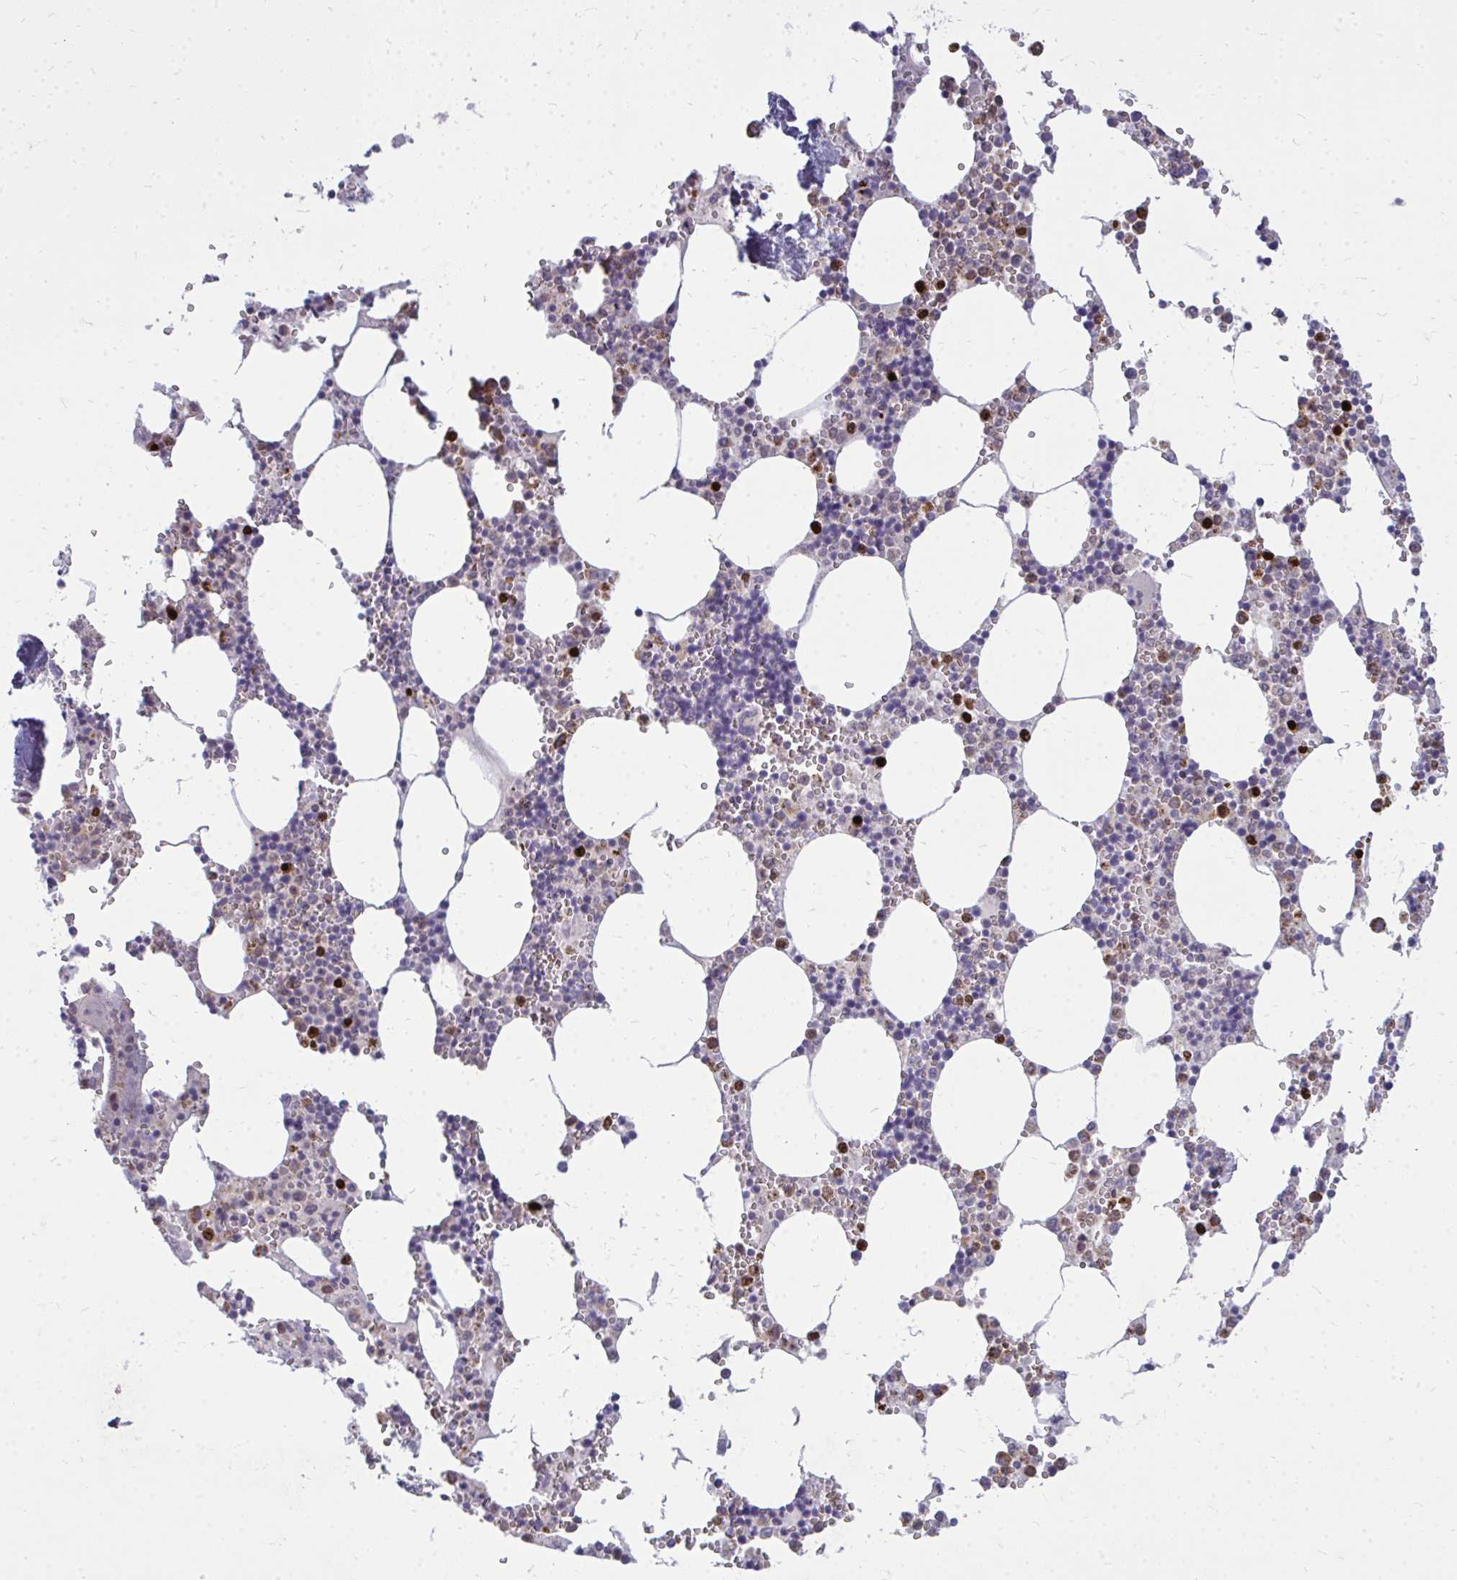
{"staining": {"intensity": "strong", "quantity": "<25%", "location": "nuclear"}, "tissue": "bone marrow", "cell_type": "Hematopoietic cells", "image_type": "normal", "snomed": [{"axis": "morphology", "description": "Normal tissue, NOS"}, {"axis": "topography", "description": "Bone marrow"}], "caption": "Immunohistochemistry image of normal bone marrow stained for a protein (brown), which reveals medium levels of strong nuclear expression in about <25% of hematopoietic cells.", "gene": "ACSL5", "patient": {"sex": "male", "age": 54}}